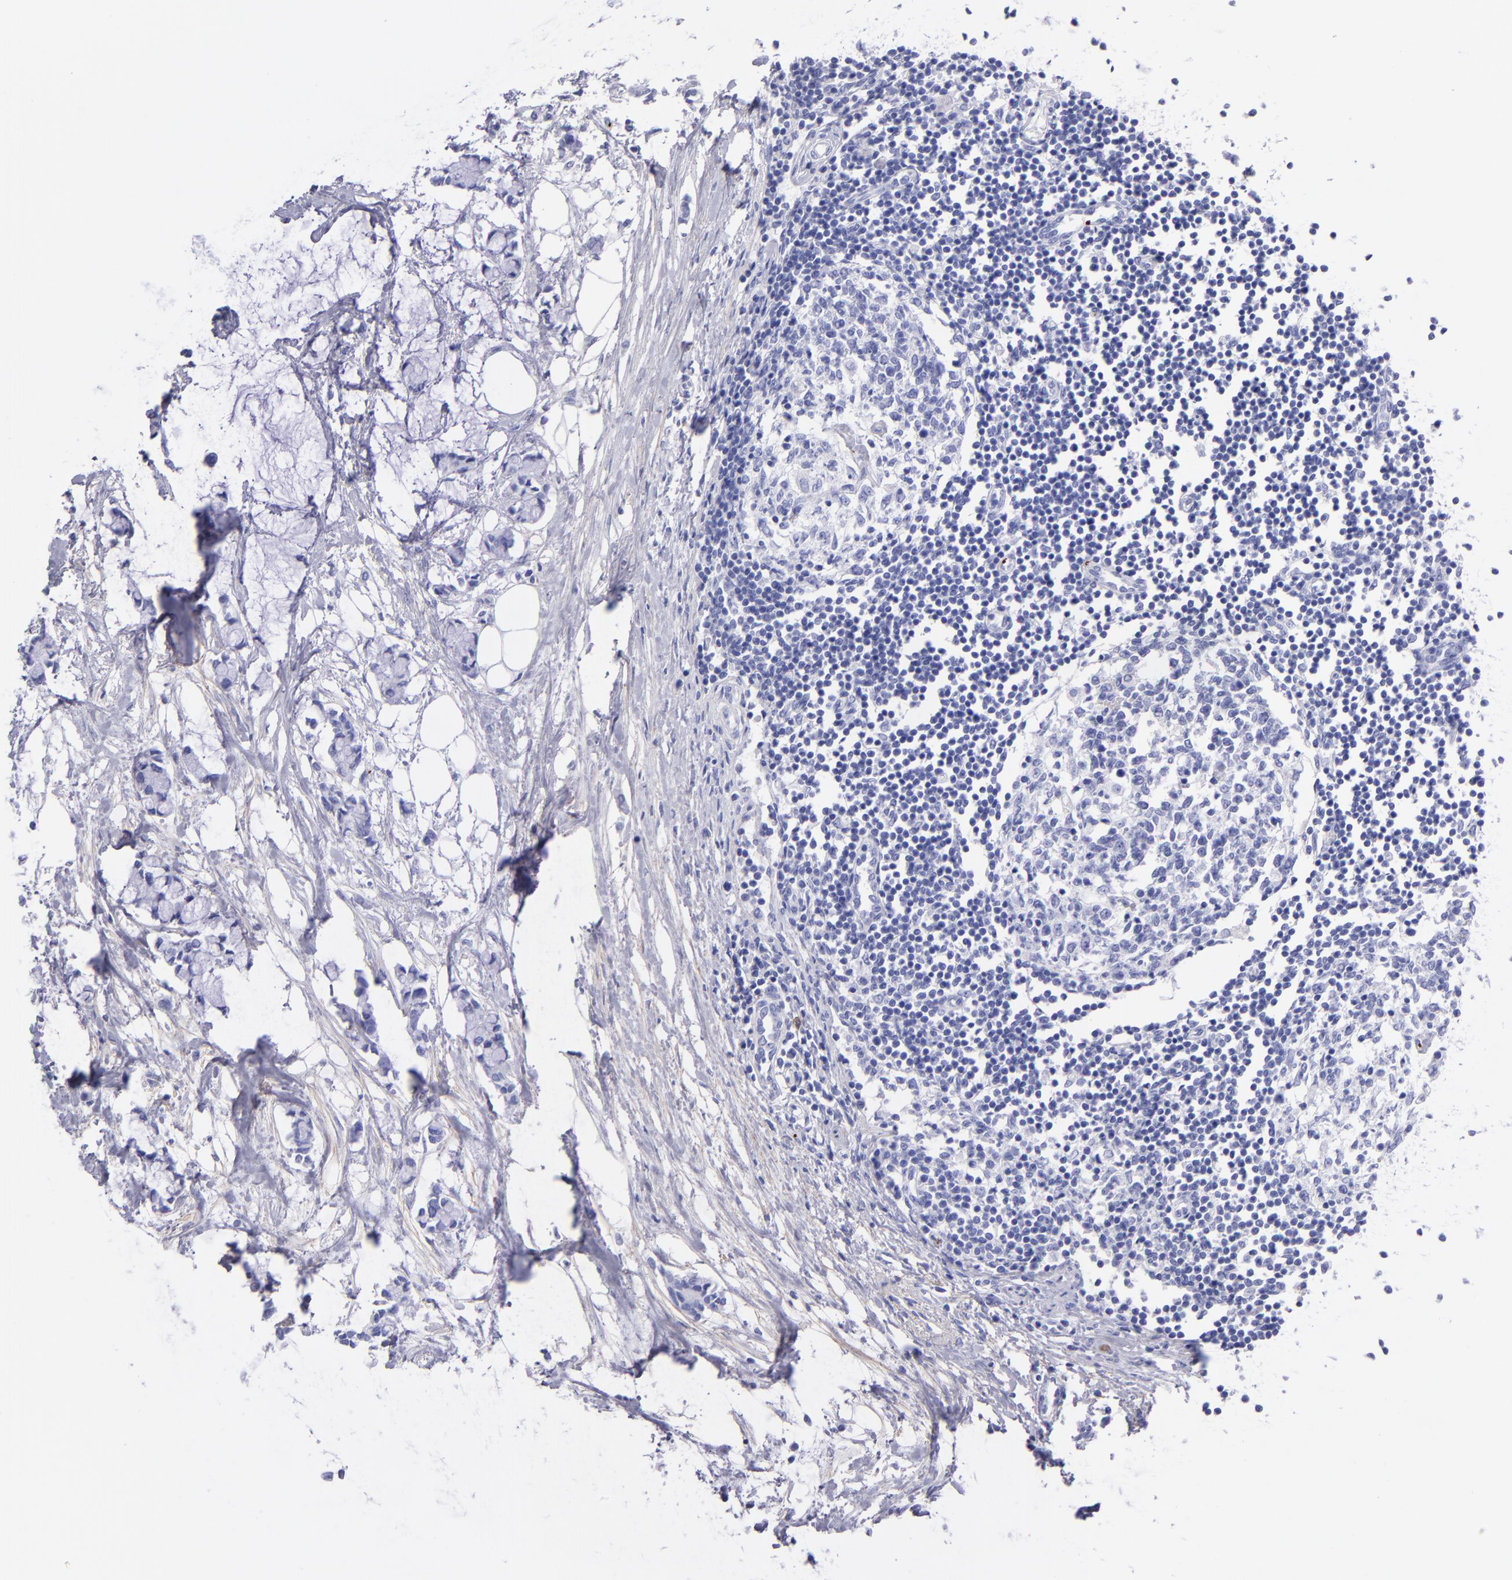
{"staining": {"intensity": "negative", "quantity": "none", "location": "none"}, "tissue": "colorectal cancer", "cell_type": "Tumor cells", "image_type": "cancer", "snomed": [{"axis": "morphology", "description": "Normal tissue, NOS"}, {"axis": "morphology", "description": "Adenocarcinoma, NOS"}, {"axis": "topography", "description": "Colon"}, {"axis": "topography", "description": "Peripheral nerve tissue"}], "caption": "Immunohistochemistry (IHC) micrograph of human colorectal cancer (adenocarcinoma) stained for a protein (brown), which exhibits no staining in tumor cells. (DAB (3,3'-diaminobenzidine) immunohistochemistry (IHC) visualized using brightfield microscopy, high magnification).", "gene": "EFCAB13", "patient": {"sex": "male", "age": 14}}